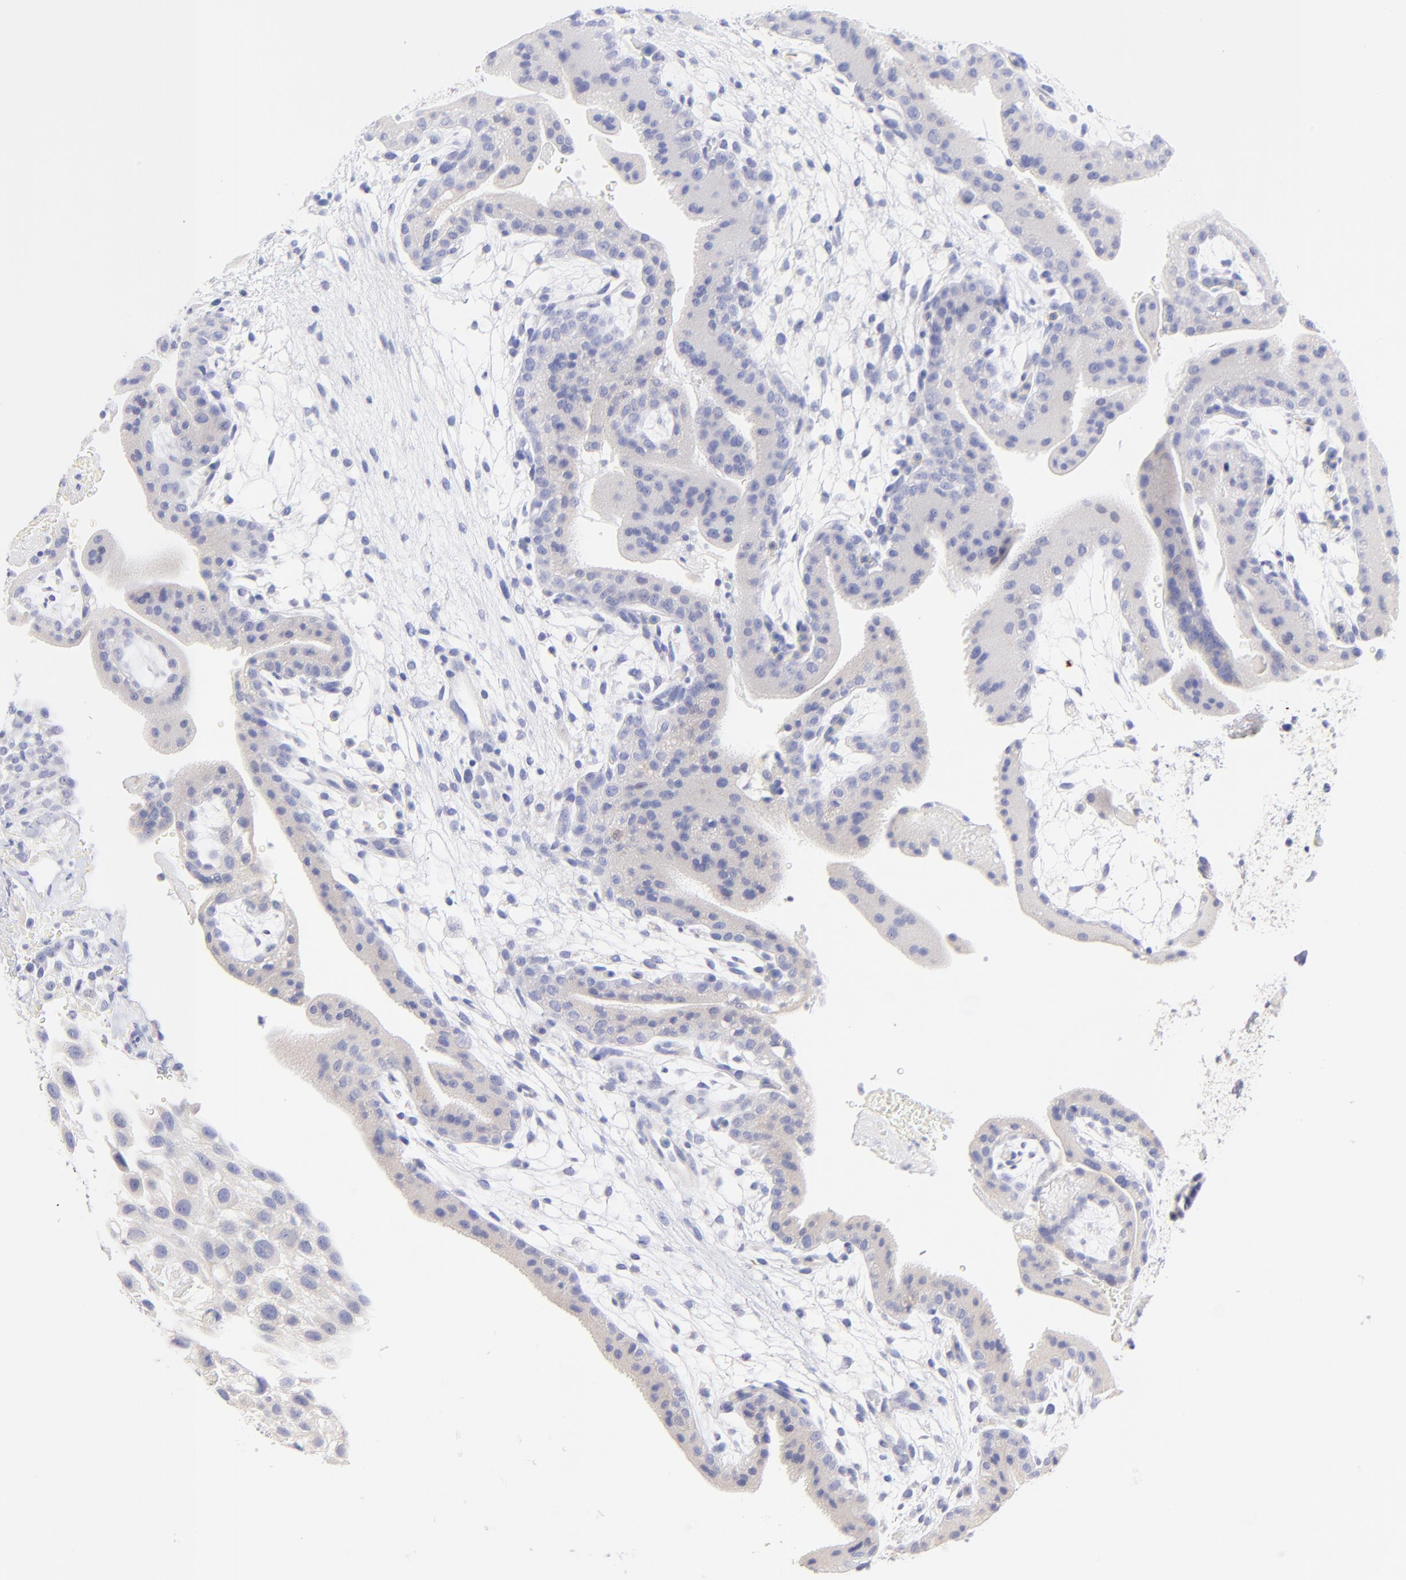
{"staining": {"intensity": "weak", "quantity": "<25%", "location": "cytoplasmic/membranous"}, "tissue": "placenta", "cell_type": "Trophoblastic cells", "image_type": "normal", "snomed": [{"axis": "morphology", "description": "Normal tissue, NOS"}, {"axis": "topography", "description": "Placenta"}], "caption": "DAB (3,3'-diaminobenzidine) immunohistochemical staining of benign placenta exhibits no significant staining in trophoblastic cells.", "gene": "EBP", "patient": {"sex": "female", "age": 19}}